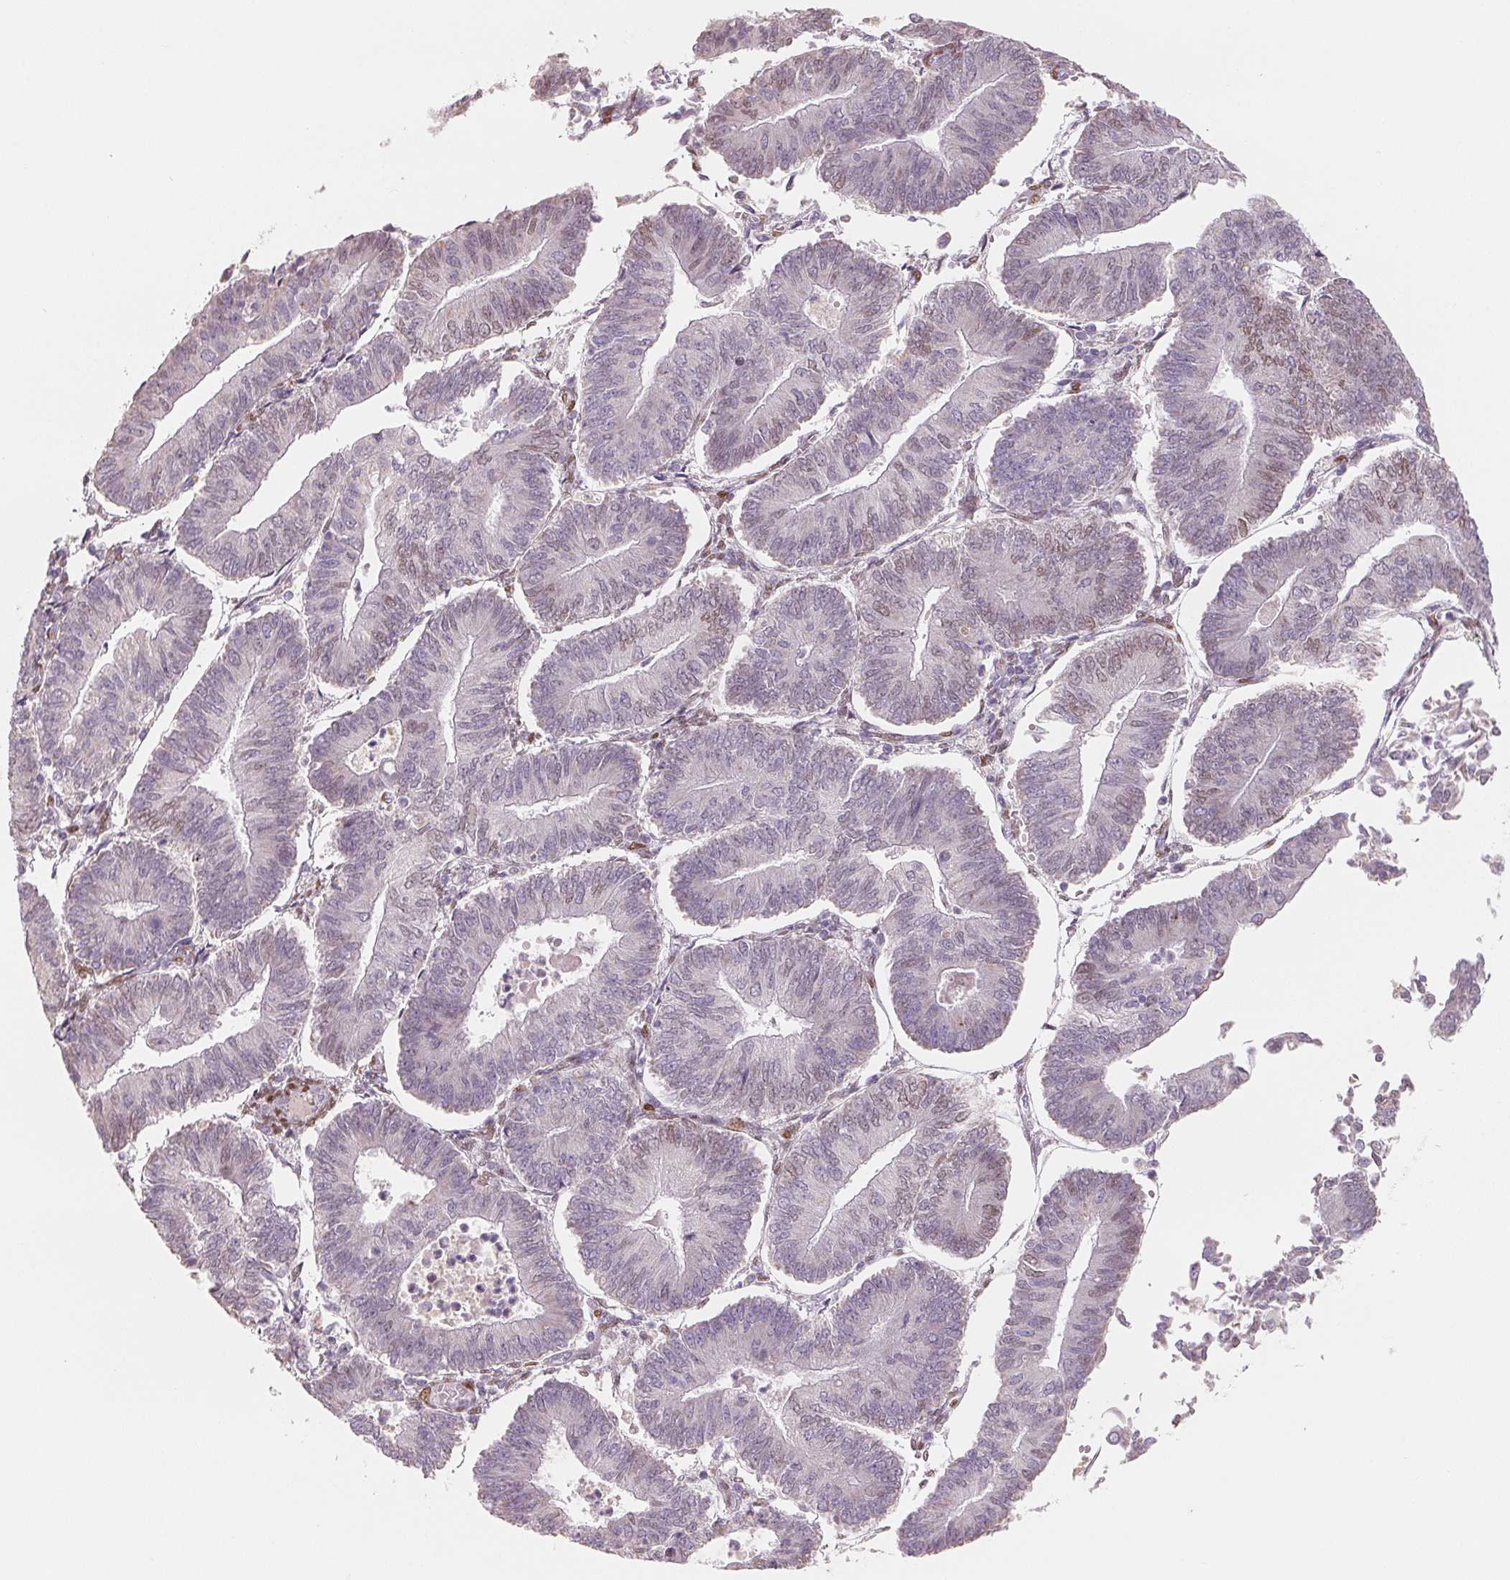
{"staining": {"intensity": "weak", "quantity": "<25%", "location": "nuclear"}, "tissue": "endometrial cancer", "cell_type": "Tumor cells", "image_type": "cancer", "snomed": [{"axis": "morphology", "description": "Adenocarcinoma, NOS"}, {"axis": "topography", "description": "Endometrium"}], "caption": "The IHC micrograph has no significant positivity in tumor cells of endometrial cancer (adenocarcinoma) tissue. The staining was performed using DAB to visualize the protein expression in brown, while the nuclei were stained in blue with hematoxylin (Magnification: 20x).", "gene": "SMARCD3", "patient": {"sex": "female", "age": 65}}